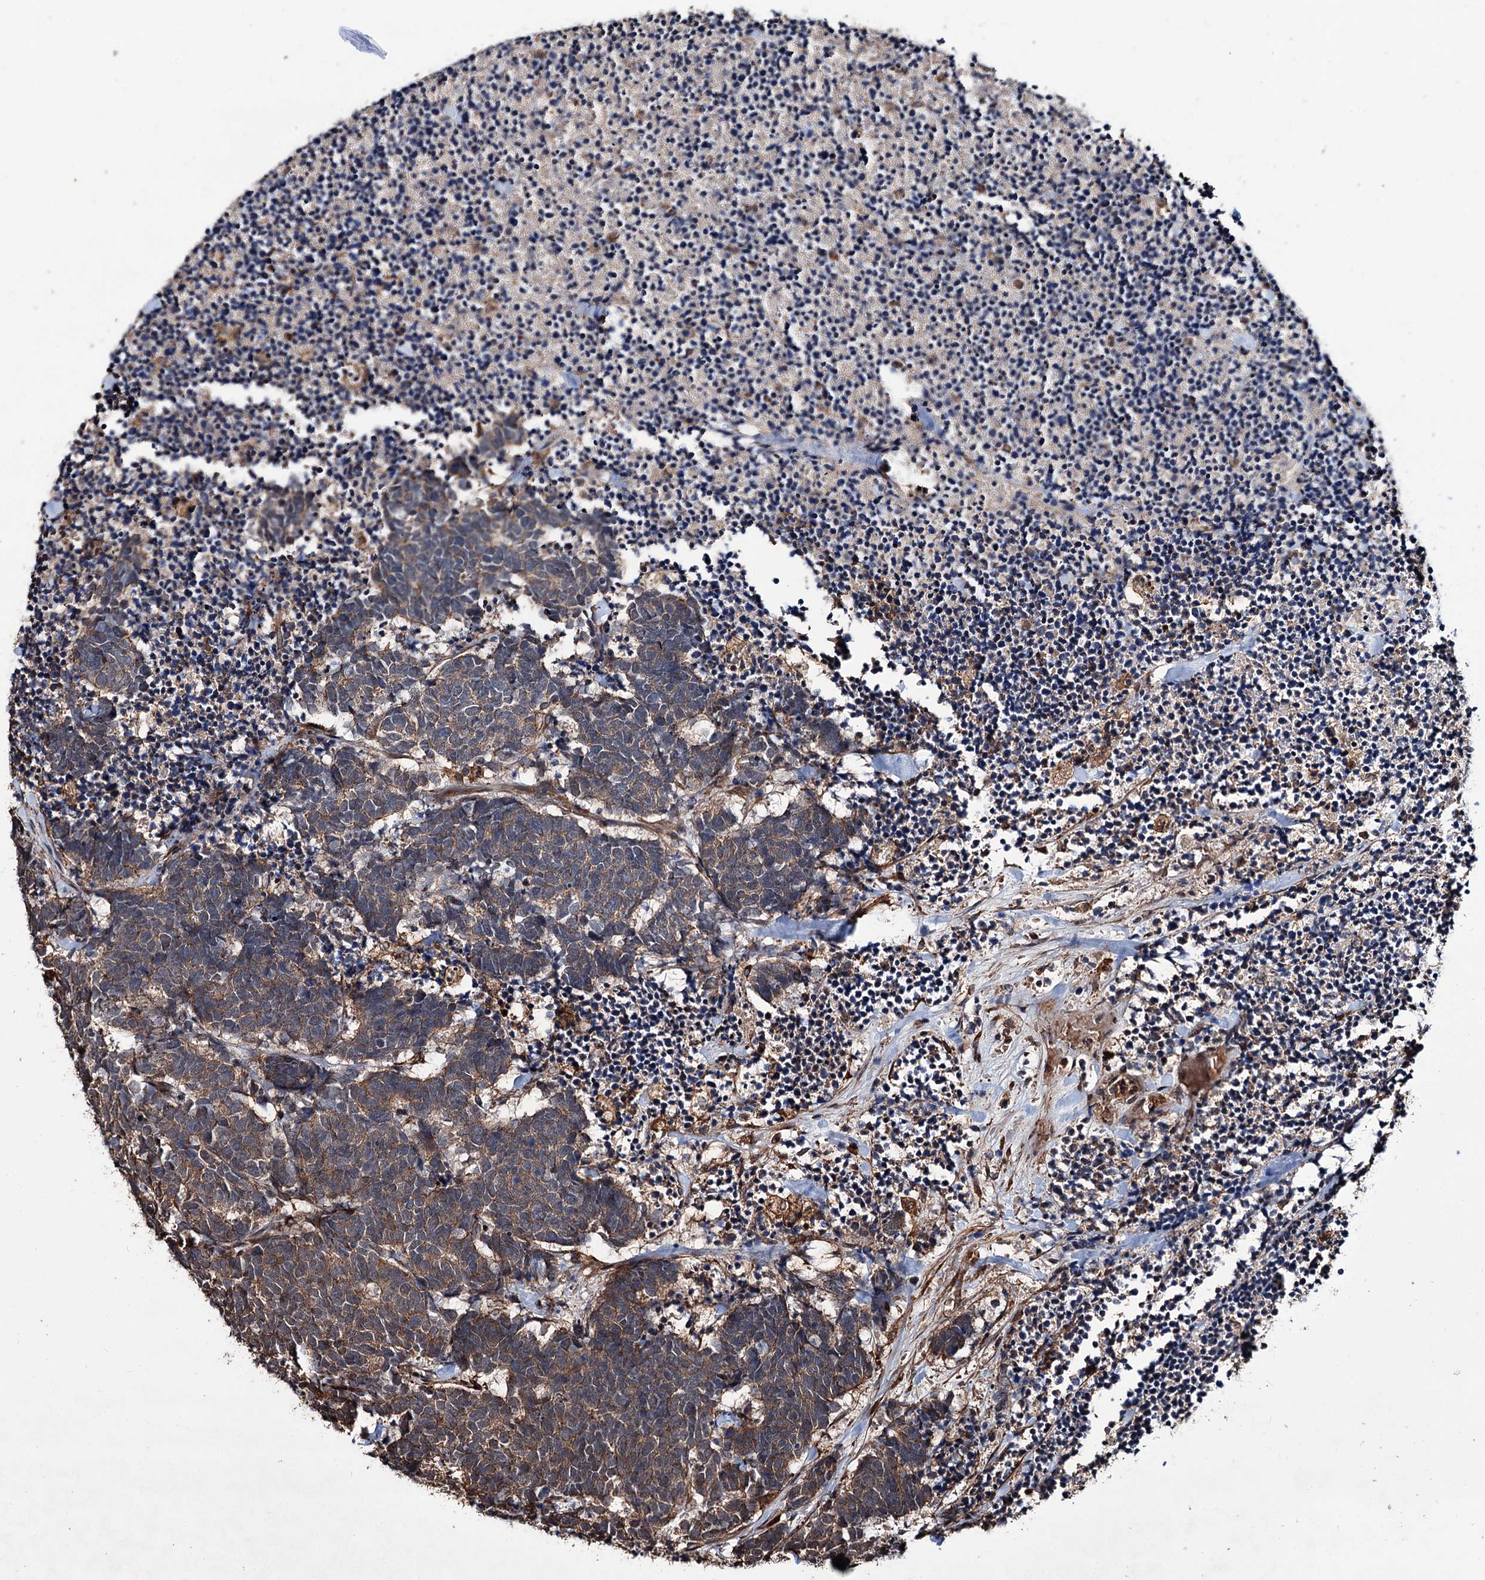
{"staining": {"intensity": "moderate", "quantity": ">75%", "location": "cytoplasmic/membranous"}, "tissue": "carcinoid", "cell_type": "Tumor cells", "image_type": "cancer", "snomed": [{"axis": "morphology", "description": "Carcinoma, NOS"}, {"axis": "morphology", "description": "Carcinoid, malignant, NOS"}, {"axis": "topography", "description": "Urinary bladder"}], "caption": "Immunohistochemistry micrograph of human carcinoid stained for a protein (brown), which reveals medium levels of moderate cytoplasmic/membranous positivity in about >75% of tumor cells.", "gene": "GRIP1", "patient": {"sex": "male", "age": 57}}